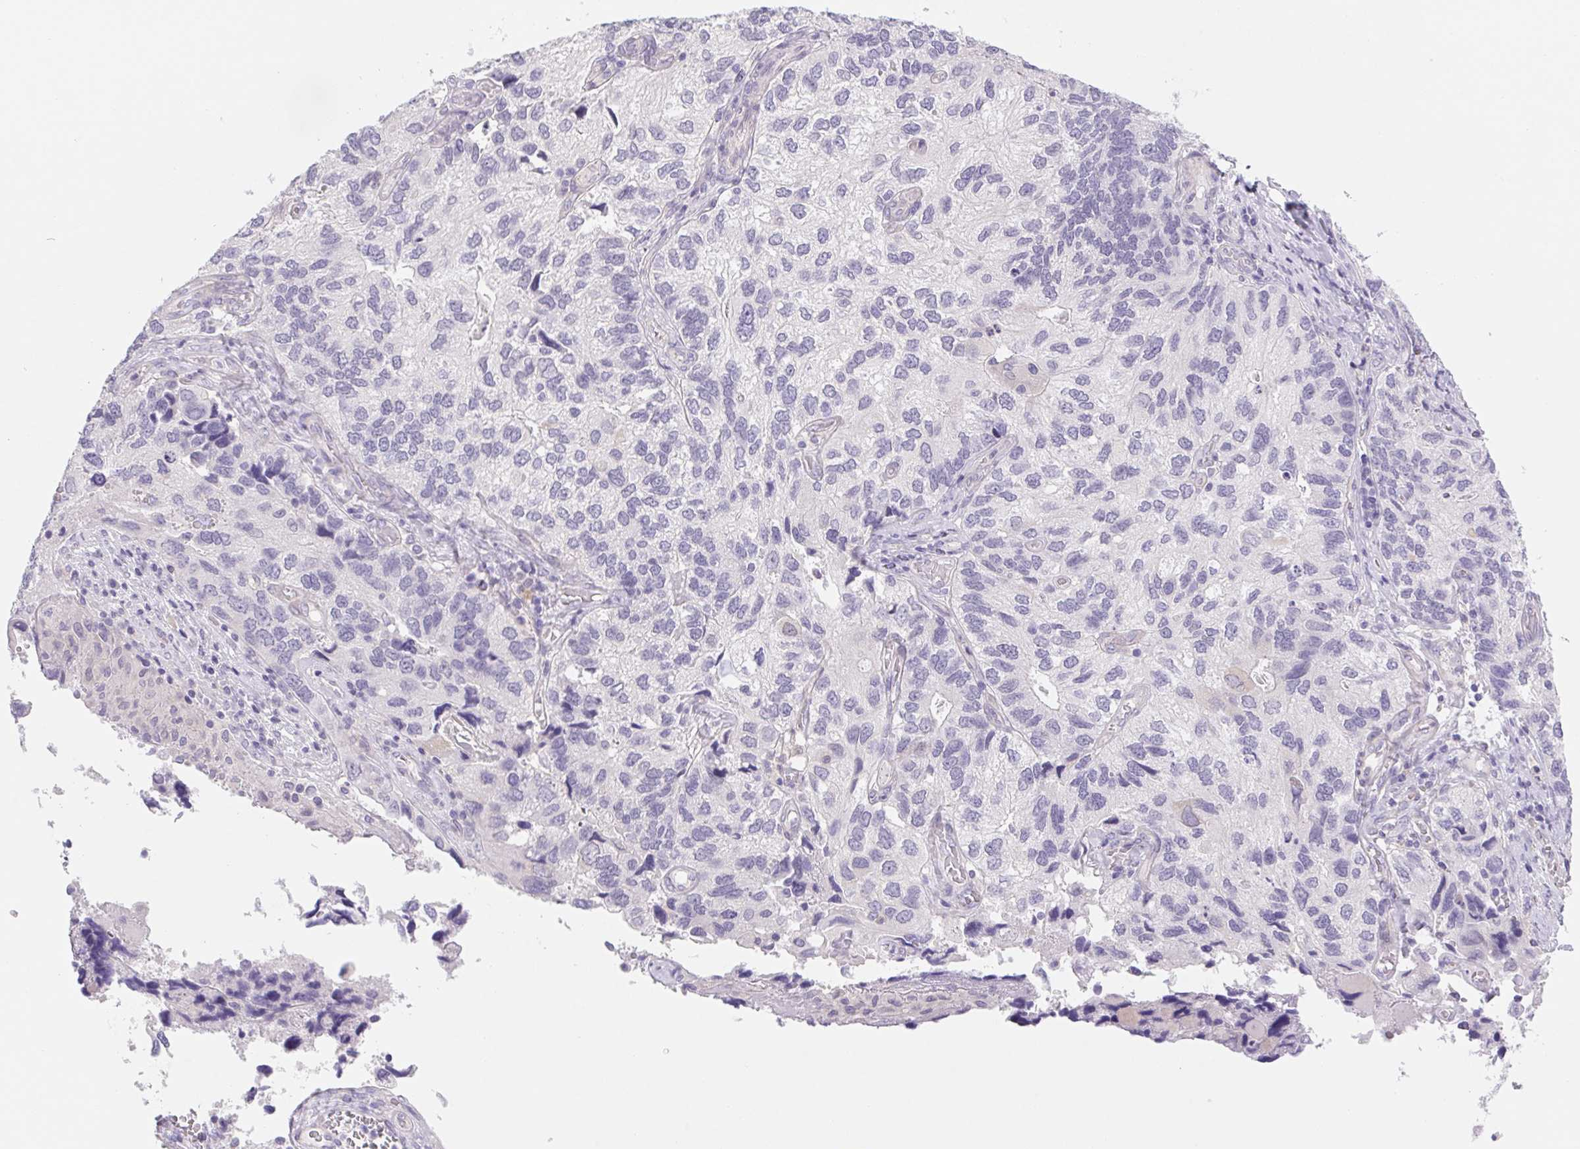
{"staining": {"intensity": "negative", "quantity": "none", "location": "none"}, "tissue": "endometrial cancer", "cell_type": "Tumor cells", "image_type": "cancer", "snomed": [{"axis": "morphology", "description": "Carcinoma, NOS"}, {"axis": "topography", "description": "Uterus"}], "caption": "Immunohistochemistry (IHC) of endometrial cancer (carcinoma) displays no expression in tumor cells.", "gene": "CTNND2", "patient": {"sex": "female", "age": 76}}